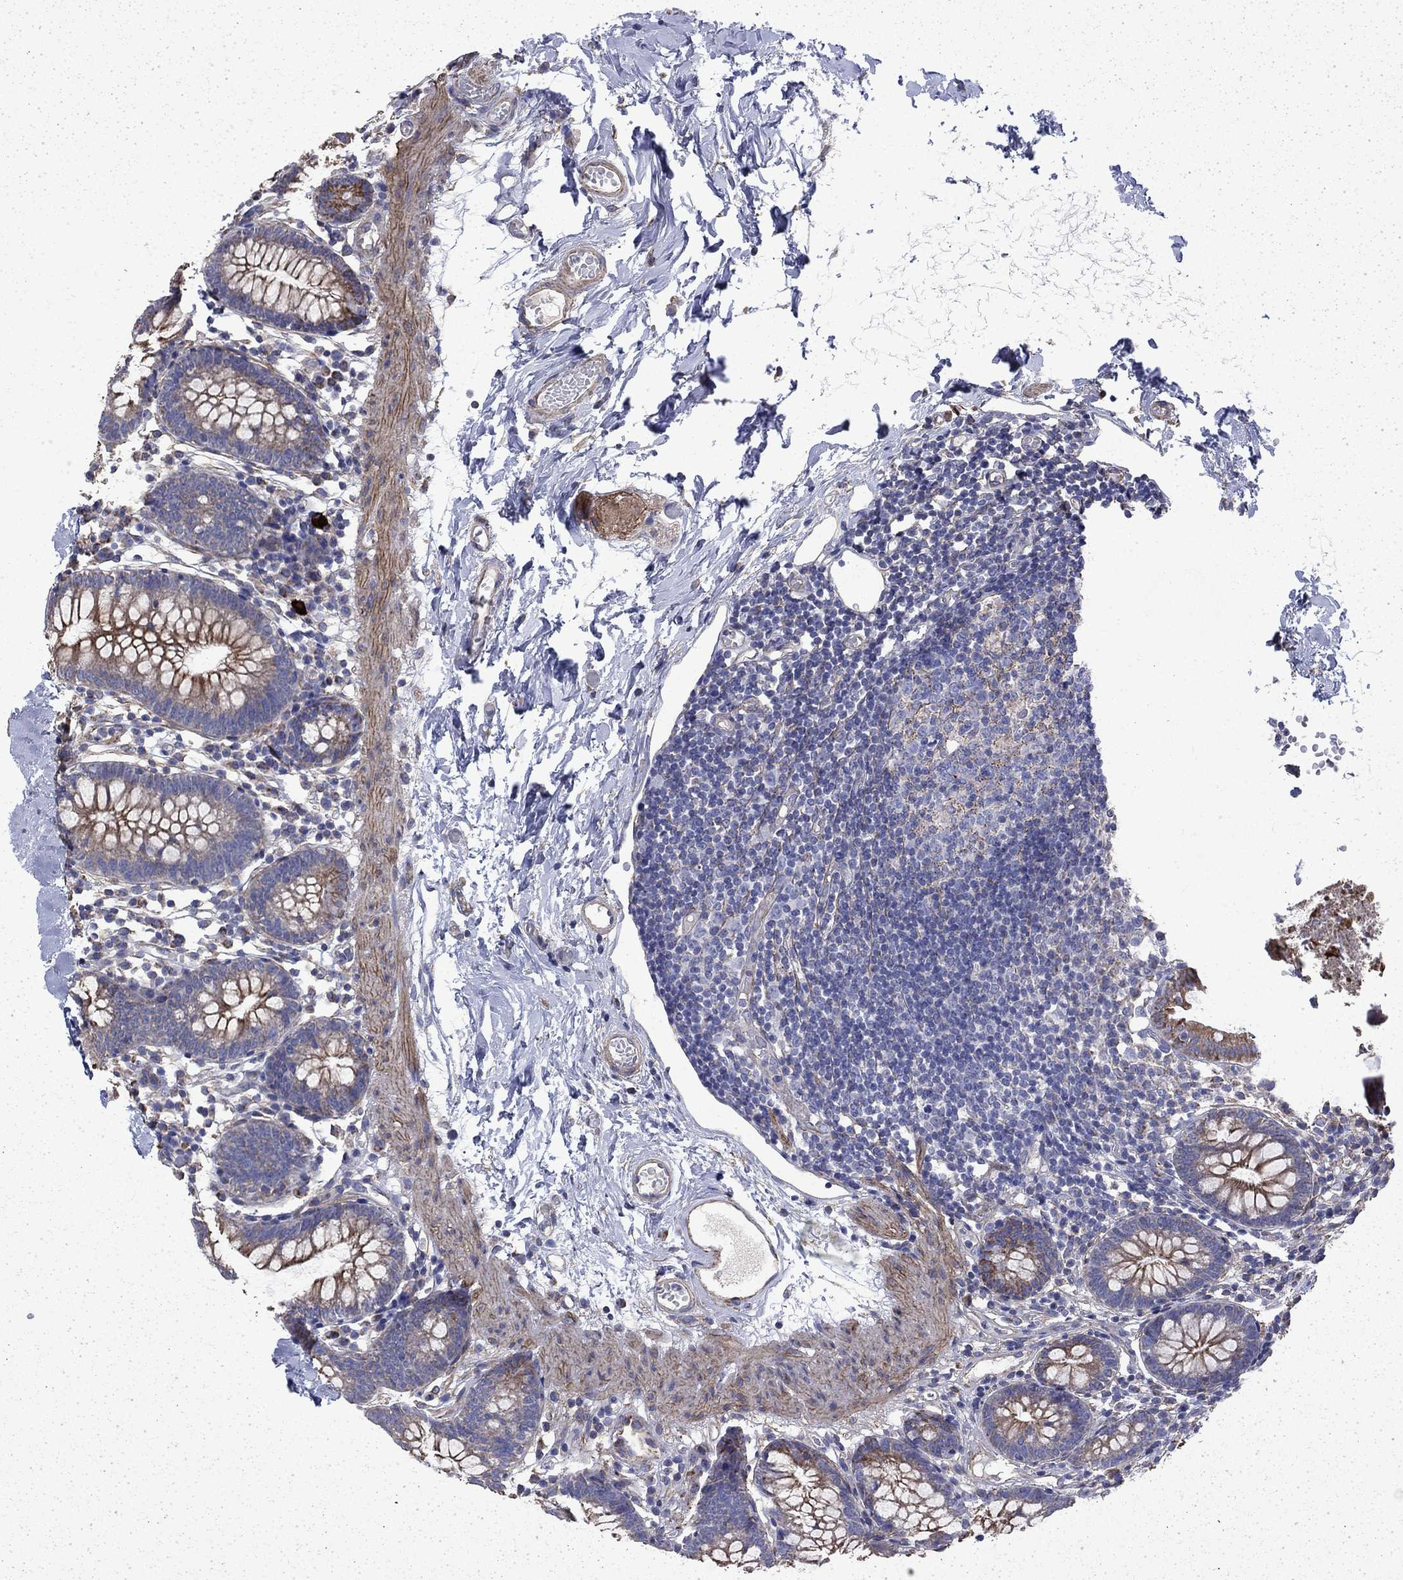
{"staining": {"intensity": "moderate", "quantity": "25%-75%", "location": "cytoplasmic/membranous"}, "tissue": "small intestine", "cell_type": "Glandular cells", "image_type": "normal", "snomed": [{"axis": "morphology", "description": "Normal tissue, NOS"}, {"axis": "topography", "description": "Small intestine"}], "caption": "IHC image of benign small intestine: human small intestine stained using IHC exhibits medium levels of moderate protein expression localized specifically in the cytoplasmic/membranous of glandular cells, appearing as a cytoplasmic/membranous brown color.", "gene": "DTNA", "patient": {"sex": "female", "age": 90}}